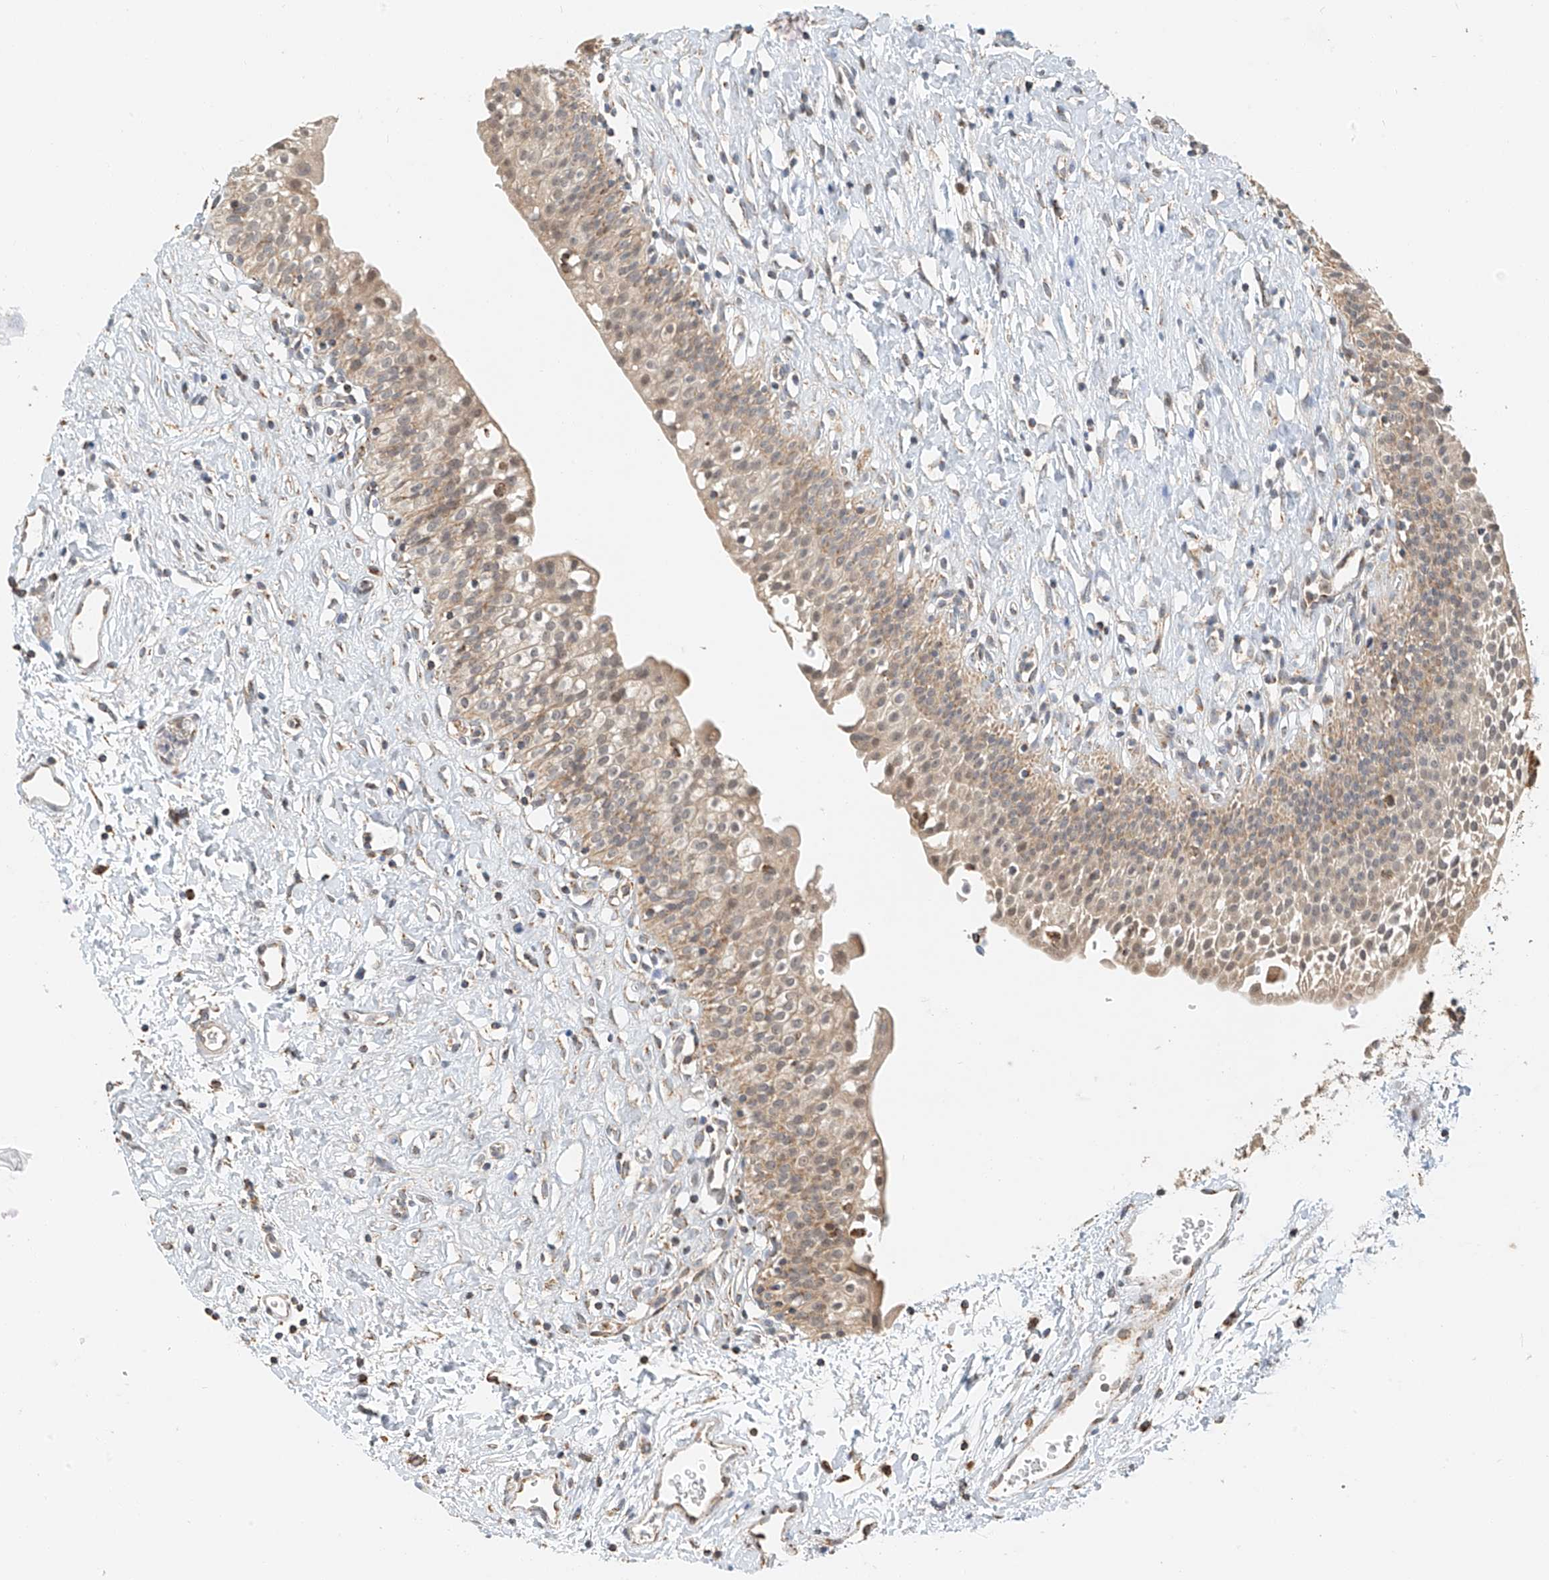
{"staining": {"intensity": "moderate", "quantity": ">75%", "location": "cytoplasmic/membranous"}, "tissue": "urinary bladder", "cell_type": "Urothelial cells", "image_type": "normal", "snomed": [{"axis": "morphology", "description": "Normal tissue, NOS"}, {"axis": "topography", "description": "Urinary bladder"}], "caption": "This image displays benign urinary bladder stained with immunohistochemistry (IHC) to label a protein in brown. The cytoplasmic/membranous of urothelial cells show moderate positivity for the protein. Nuclei are counter-stained blue.", "gene": "YIPF7", "patient": {"sex": "male", "age": 51}}